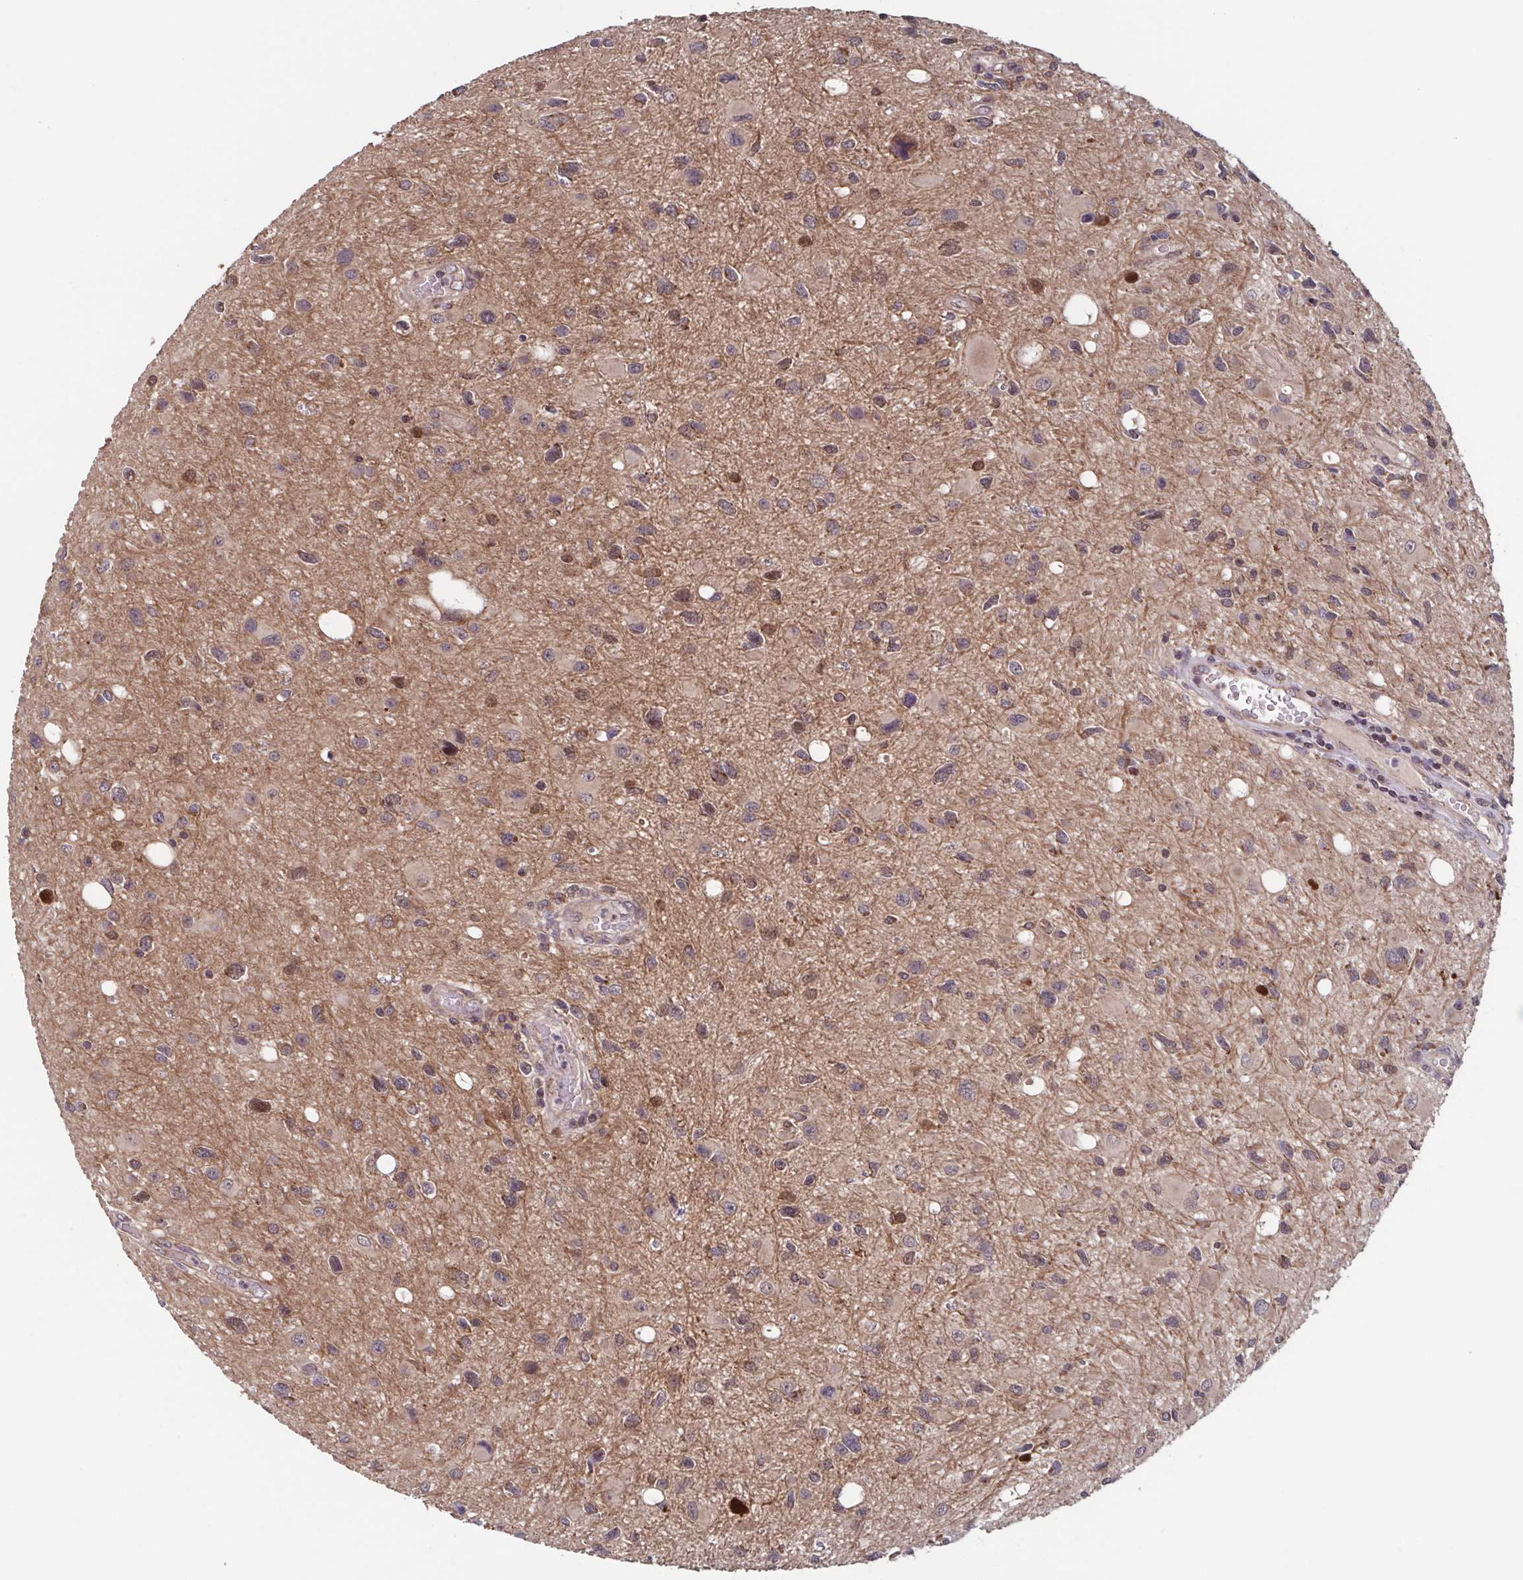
{"staining": {"intensity": "moderate", "quantity": "25%-75%", "location": "cytoplasmic/membranous"}, "tissue": "glioma", "cell_type": "Tumor cells", "image_type": "cancer", "snomed": [{"axis": "morphology", "description": "Glioma, malignant, Low grade"}, {"axis": "topography", "description": "Brain"}], "caption": "Moderate cytoplasmic/membranous protein positivity is identified in approximately 25%-75% of tumor cells in malignant low-grade glioma. (brown staining indicates protein expression, while blue staining denotes nuclei).", "gene": "TTC19", "patient": {"sex": "female", "age": 32}}